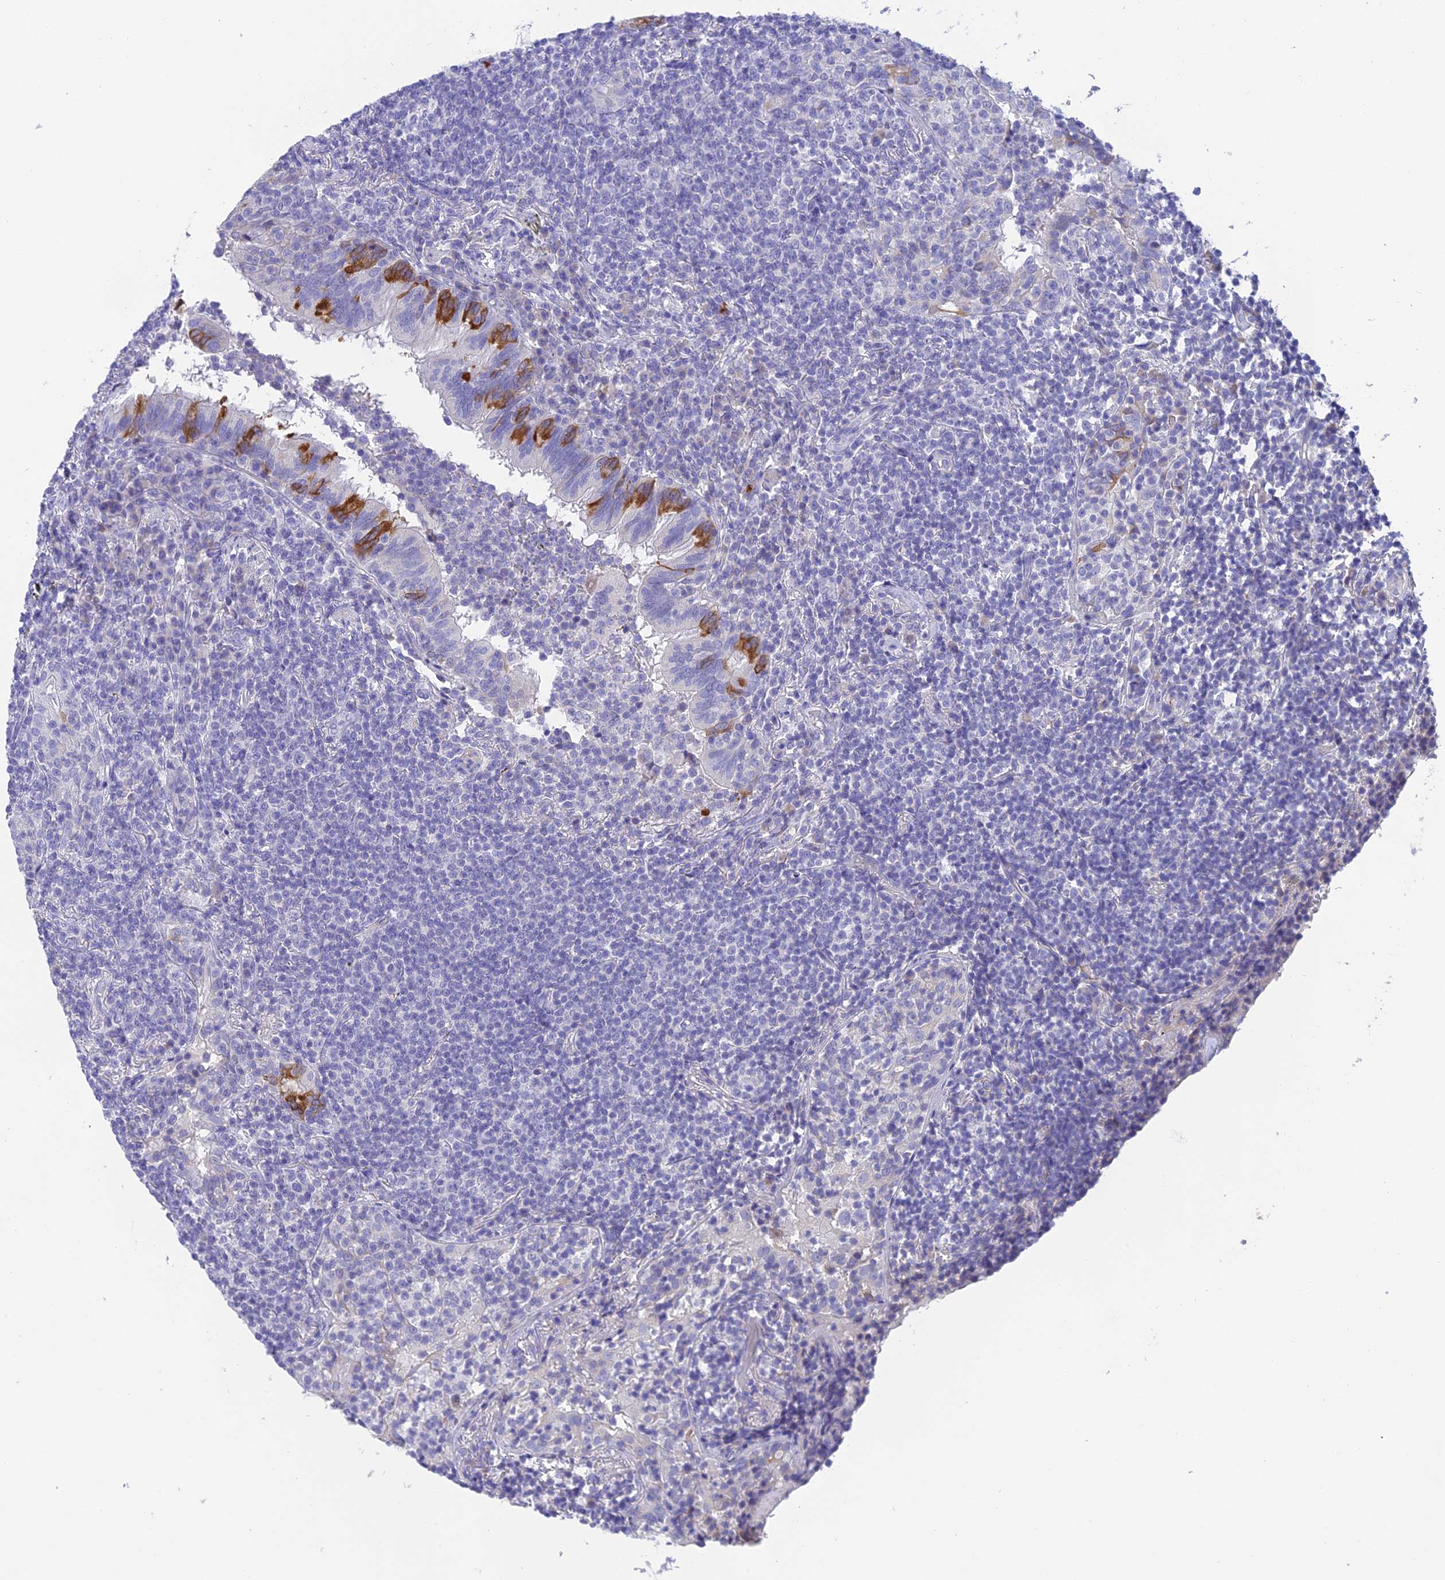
{"staining": {"intensity": "negative", "quantity": "none", "location": "none"}, "tissue": "lymphoma", "cell_type": "Tumor cells", "image_type": "cancer", "snomed": [{"axis": "morphology", "description": "Malignant lymphoma, non-Hodgkin's type, Low grade"}, {"axis": "topography", "description": "Lung"}], "caption": "This is an immunohistochemistry histopathology image of low-grade malignant lymphoma, non-Hodgkin's type. There is no positivity in tumor cells.", "gene": "HSD17B2", "patient": {"sex": "female", "age": 71}}